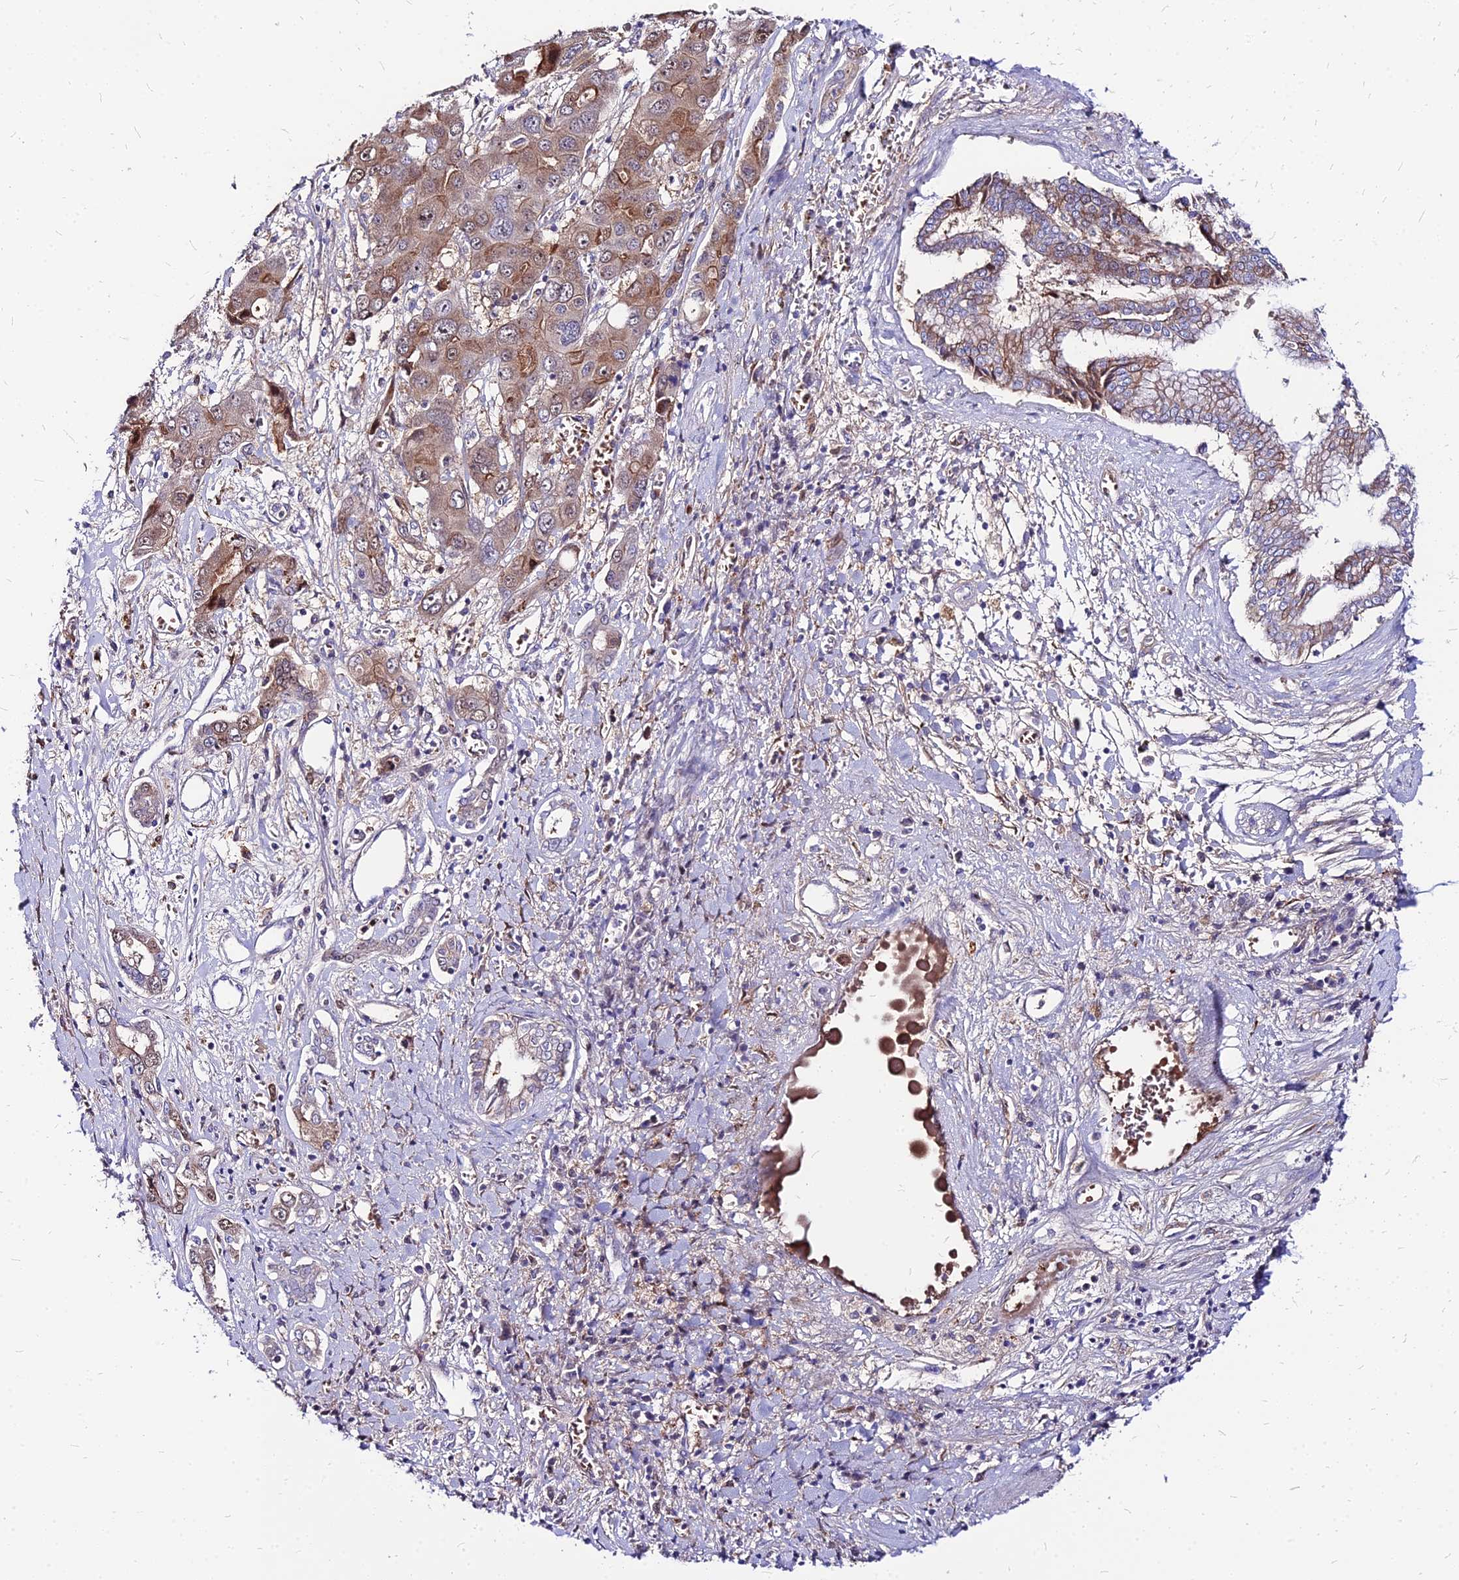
{"staining": {"intensity": "weak", "quantity": ">75%", "location": "cytoplasmic/membranous"}, "tissue": "liver cancer", "cell_type": "Tumor cells", "image_type": "cancer", "snomed": [{"axis": "morphology", "description": "Cholangiocarcinoma"}, {"axis": "topography", "description": "Liver"}], "caption": "This is a micrograph of immunohistochemistry (IHC) staining of cholangiocarcinoma (liver), which shows weak staining in the cytoplasmic/membranous of tumor cells.", "gene": "ACSM6", "patient": {"sex": "male", "age": 67}}